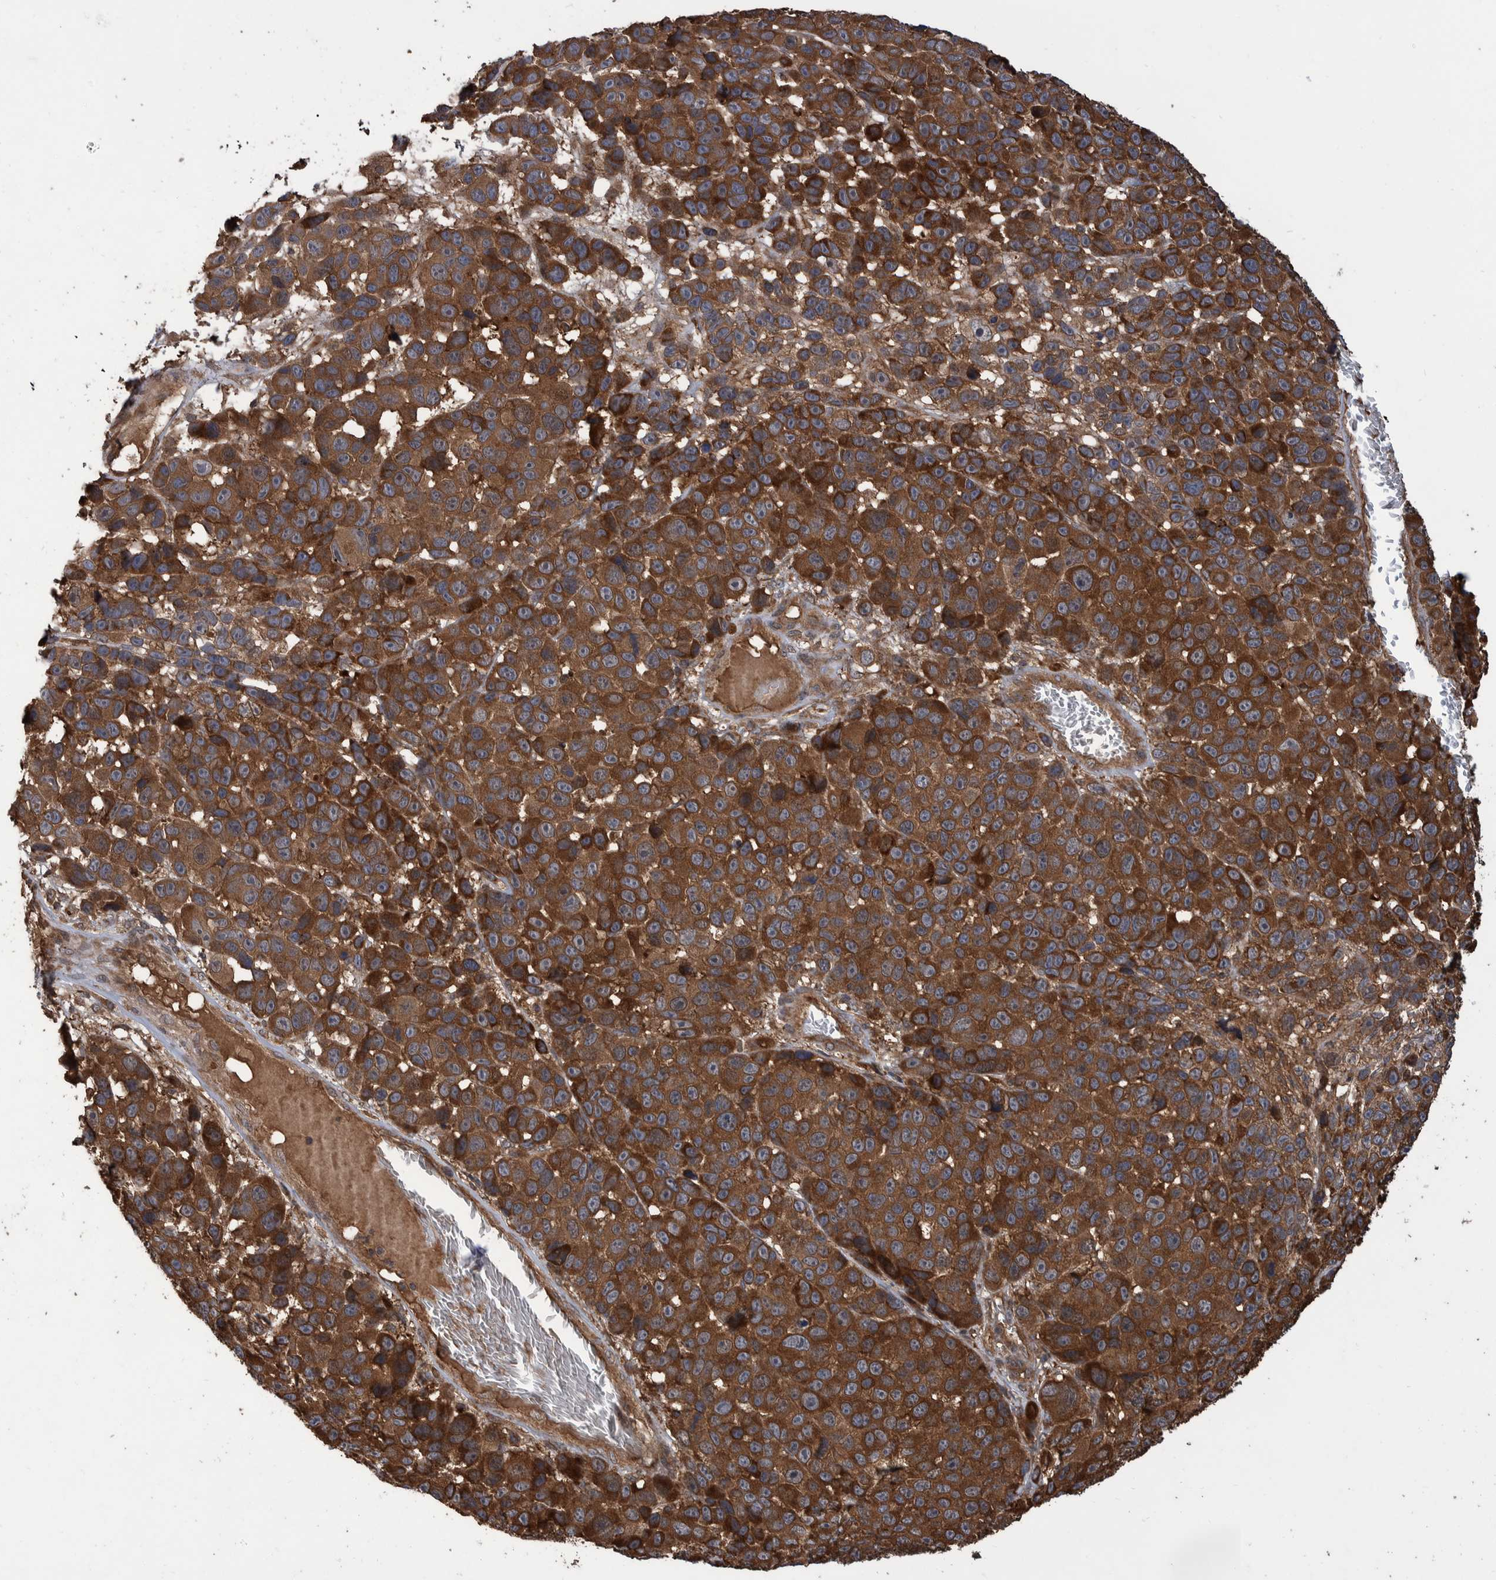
{"staining": {"intensity": "strong", "quantity": ">75%", "location": "cytoplasmic/membranous"}, "tissue": "melanoma", "cell_type": "Tumor cells", "image_type": "cancer", "snomed": [{"axis": "morphology", "description": "Malignant melanoma, NOS"}, {"axis": "topography", "description": "Skin"}], "caption": "This histopathology image reveals immunohistochemistry (IHC) staining of human melanoma, with high strong cytoplasmic/membranous positivity in about >75% of tumor cells.", "gene": "VBP1", "patient": {"sex": "male", "age": 53}}